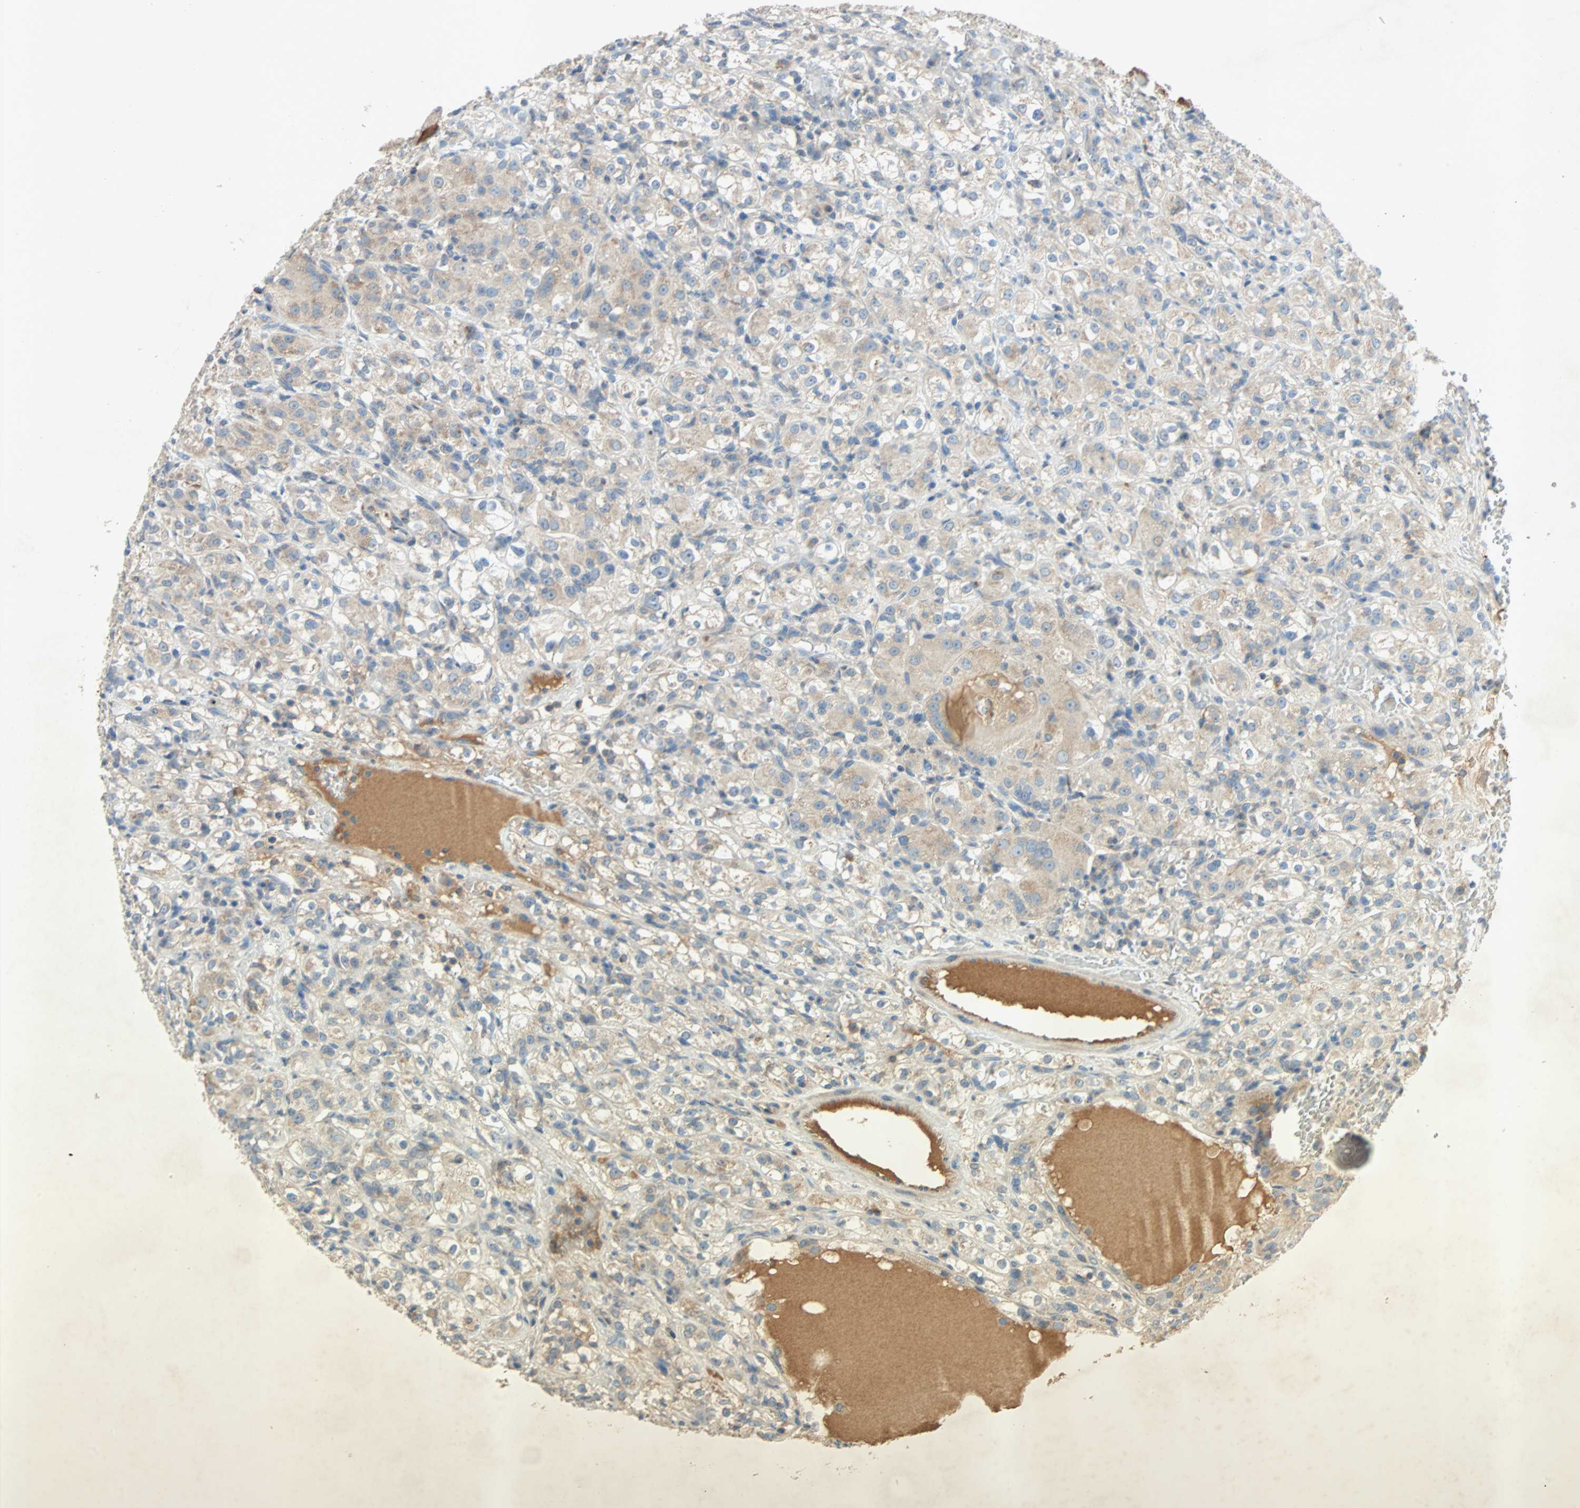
{"staining": {"intensity": "weak", "quantity": ">75%", "location": "cytoplasmic/membranous"}, "tissue": "renal cancer", "cell_type": "Tumor cells", "image_type": "cancer", "snomed": [{"axis": "morphology", "description": "Normal tissue, NOS"}, {"axis": "morphology", "description": "Adenocarcinoma, NOS"}, {"axis": "topography", "description": "Kidney"}], "caption": "Protein analysis of renal cancer tissue reveals weak cytoplasmic/membranous expression in about >75% of tumor cells. Using DAB (brown) and hematoxylin (blue) stains, captured at high magnification using brightfield microscopy.", "gene": "XYLT1", "patient": {"sex": "male", "age": 61}}